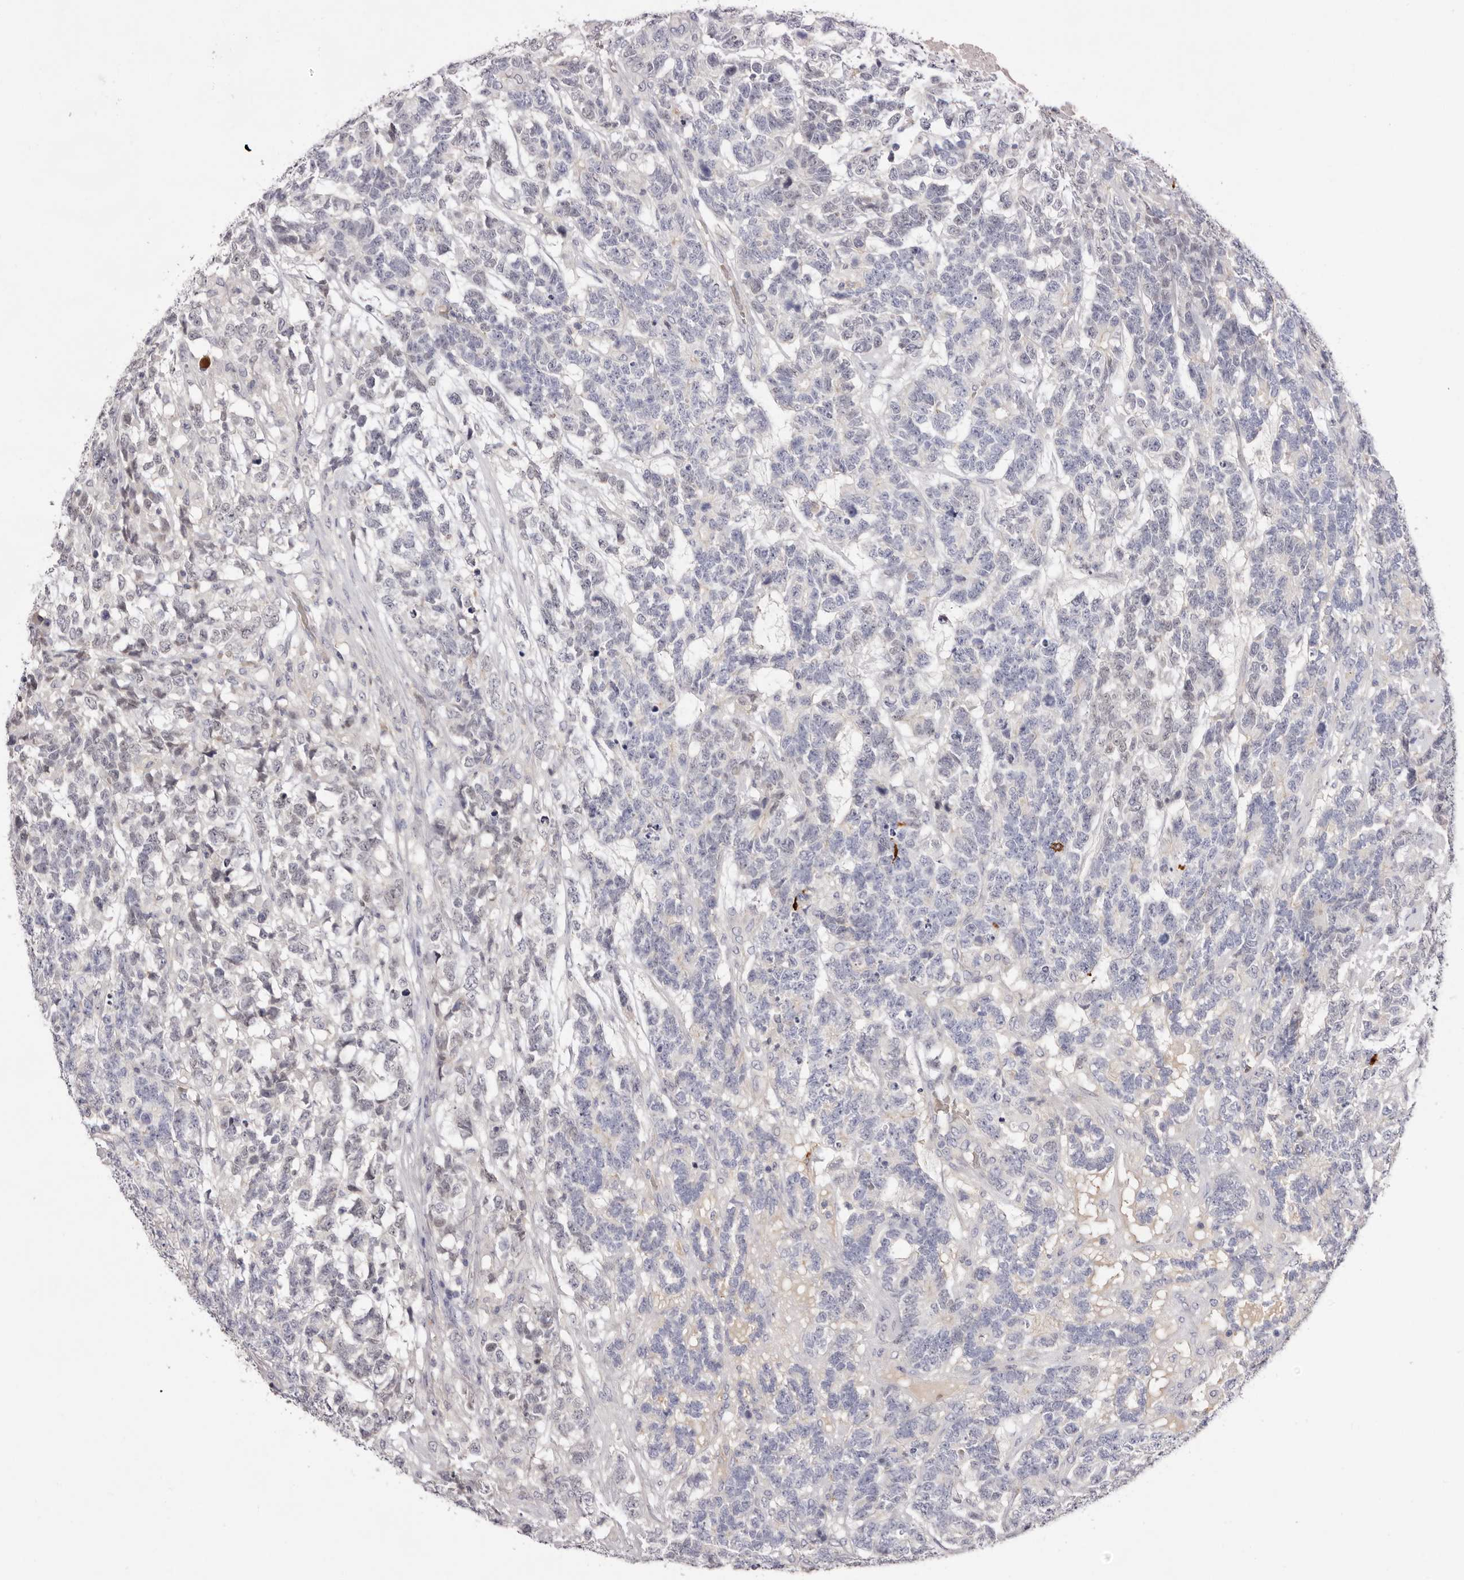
{"staining": {"intensity": "negative", "quantity": "none", "location": "none"}, "tissue": "testis cancer", "cell_type": "Tumor cells", "image_type": "cancer", "snomed": [{"axis": "morphology", "description": "Carcinoma, Embryonal, NOS"}, {"axis": "topography", "description": "Testis"}], "caption": "This is a image of IHC staining of testis embryonal carcinoma, which shows no expression in tumor cells. The staining was performed using DAB to visualize the protein expression in brown, while the nuclei were stained in blue with hematoxylin (Magnification: 20x).", "gene": "S1PR5", "patient": {"sex": "male", "age": 26}}